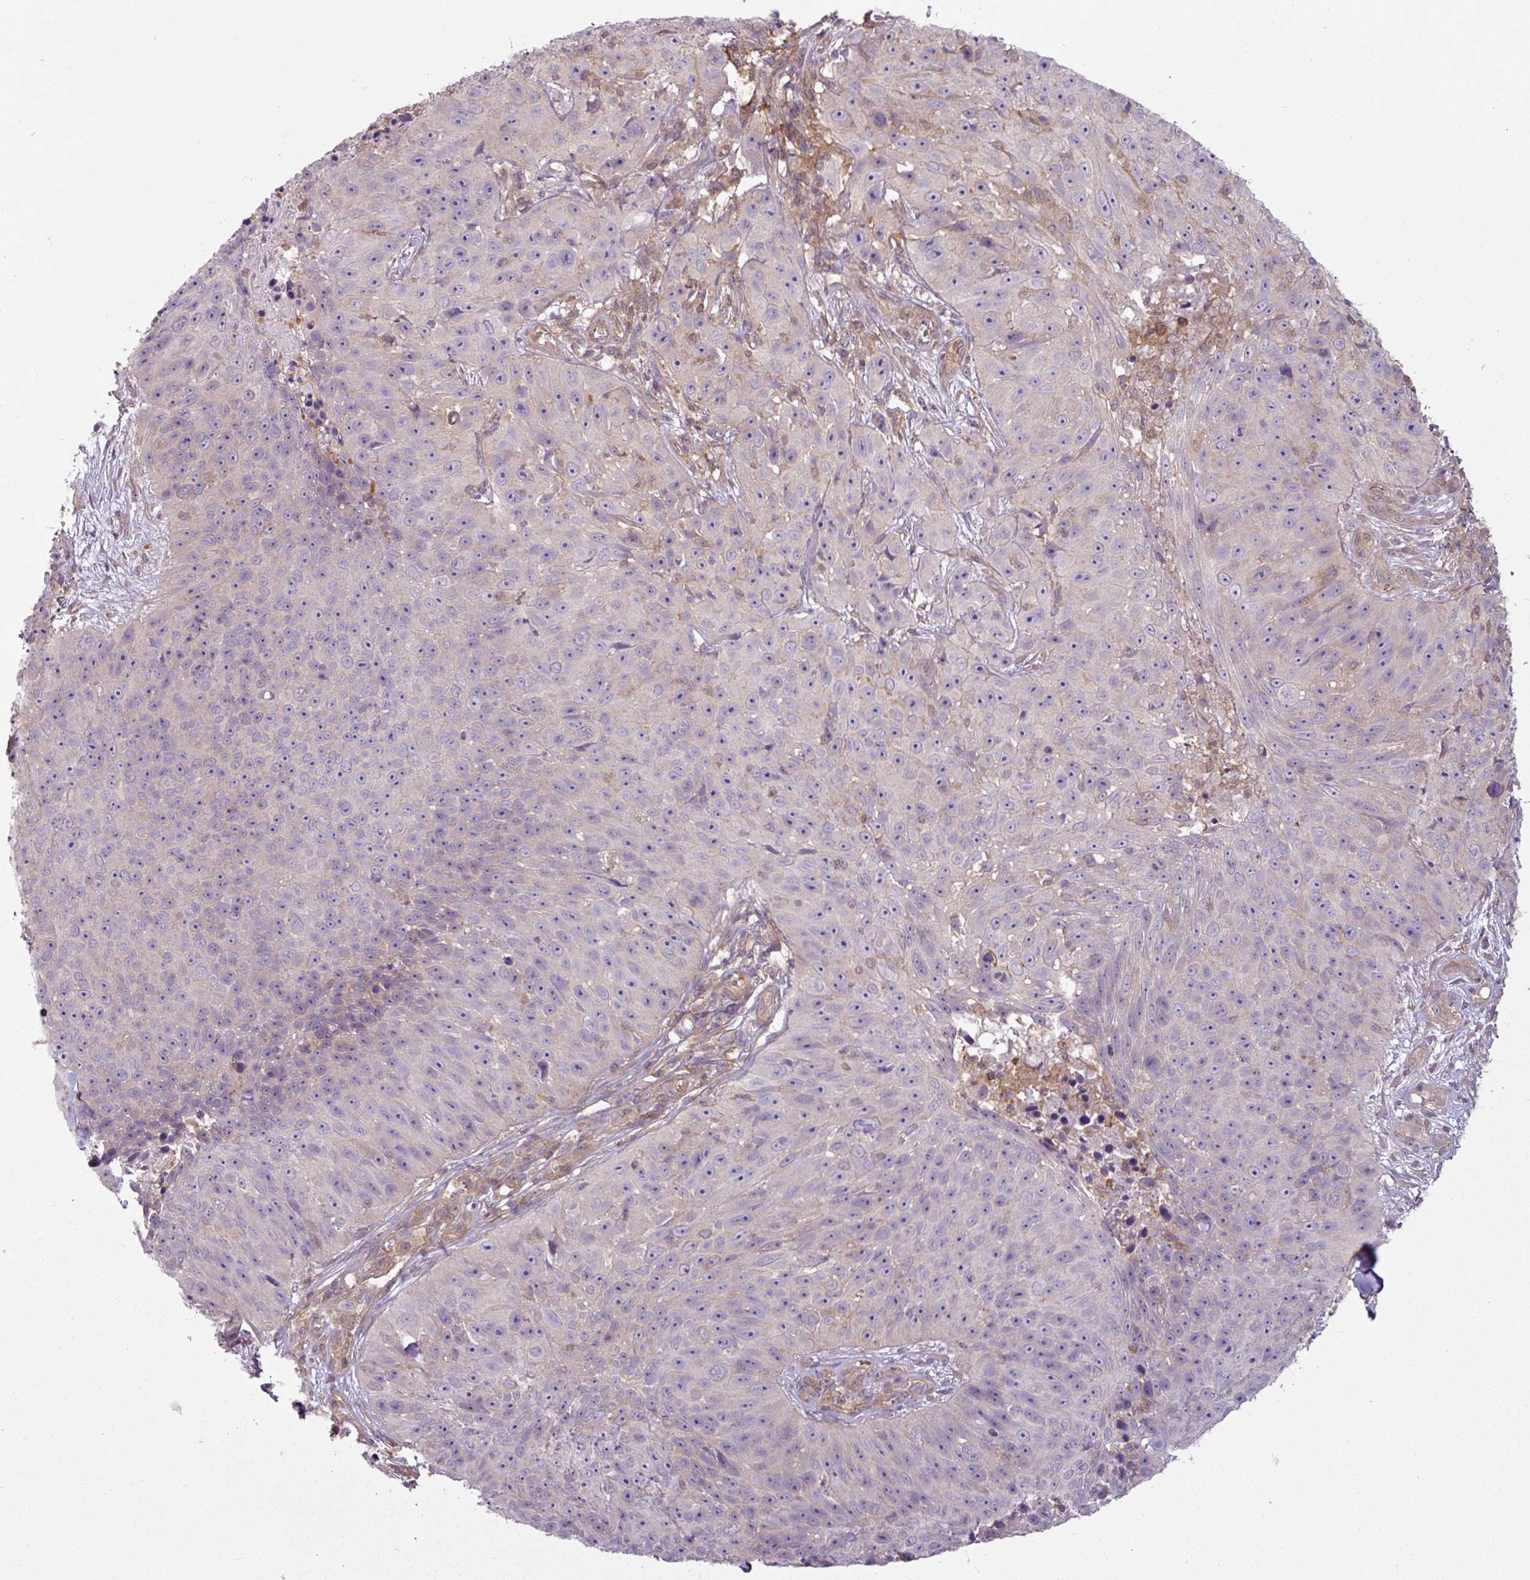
{"staining": {"intensity": "weak", "quantity": "<25%", "location": "cytoplasmic/membranous"}, "tissue": "skin cancer", "cell_type": "Tumor cells", "image_type": "cancer", "snomed": [{"axis": "morphology", "description": "Squamous cell carcinoma, NOS"}, {"axis": "topography", "description": "Skin"}], "caption": "IHC image of human skin squamous cell carcinoma stained for a protein (brown), which exhibits no expression in tumor cells.", "gene": "SH3BGRL", "patient": {"sex": "female", "age": 87}}